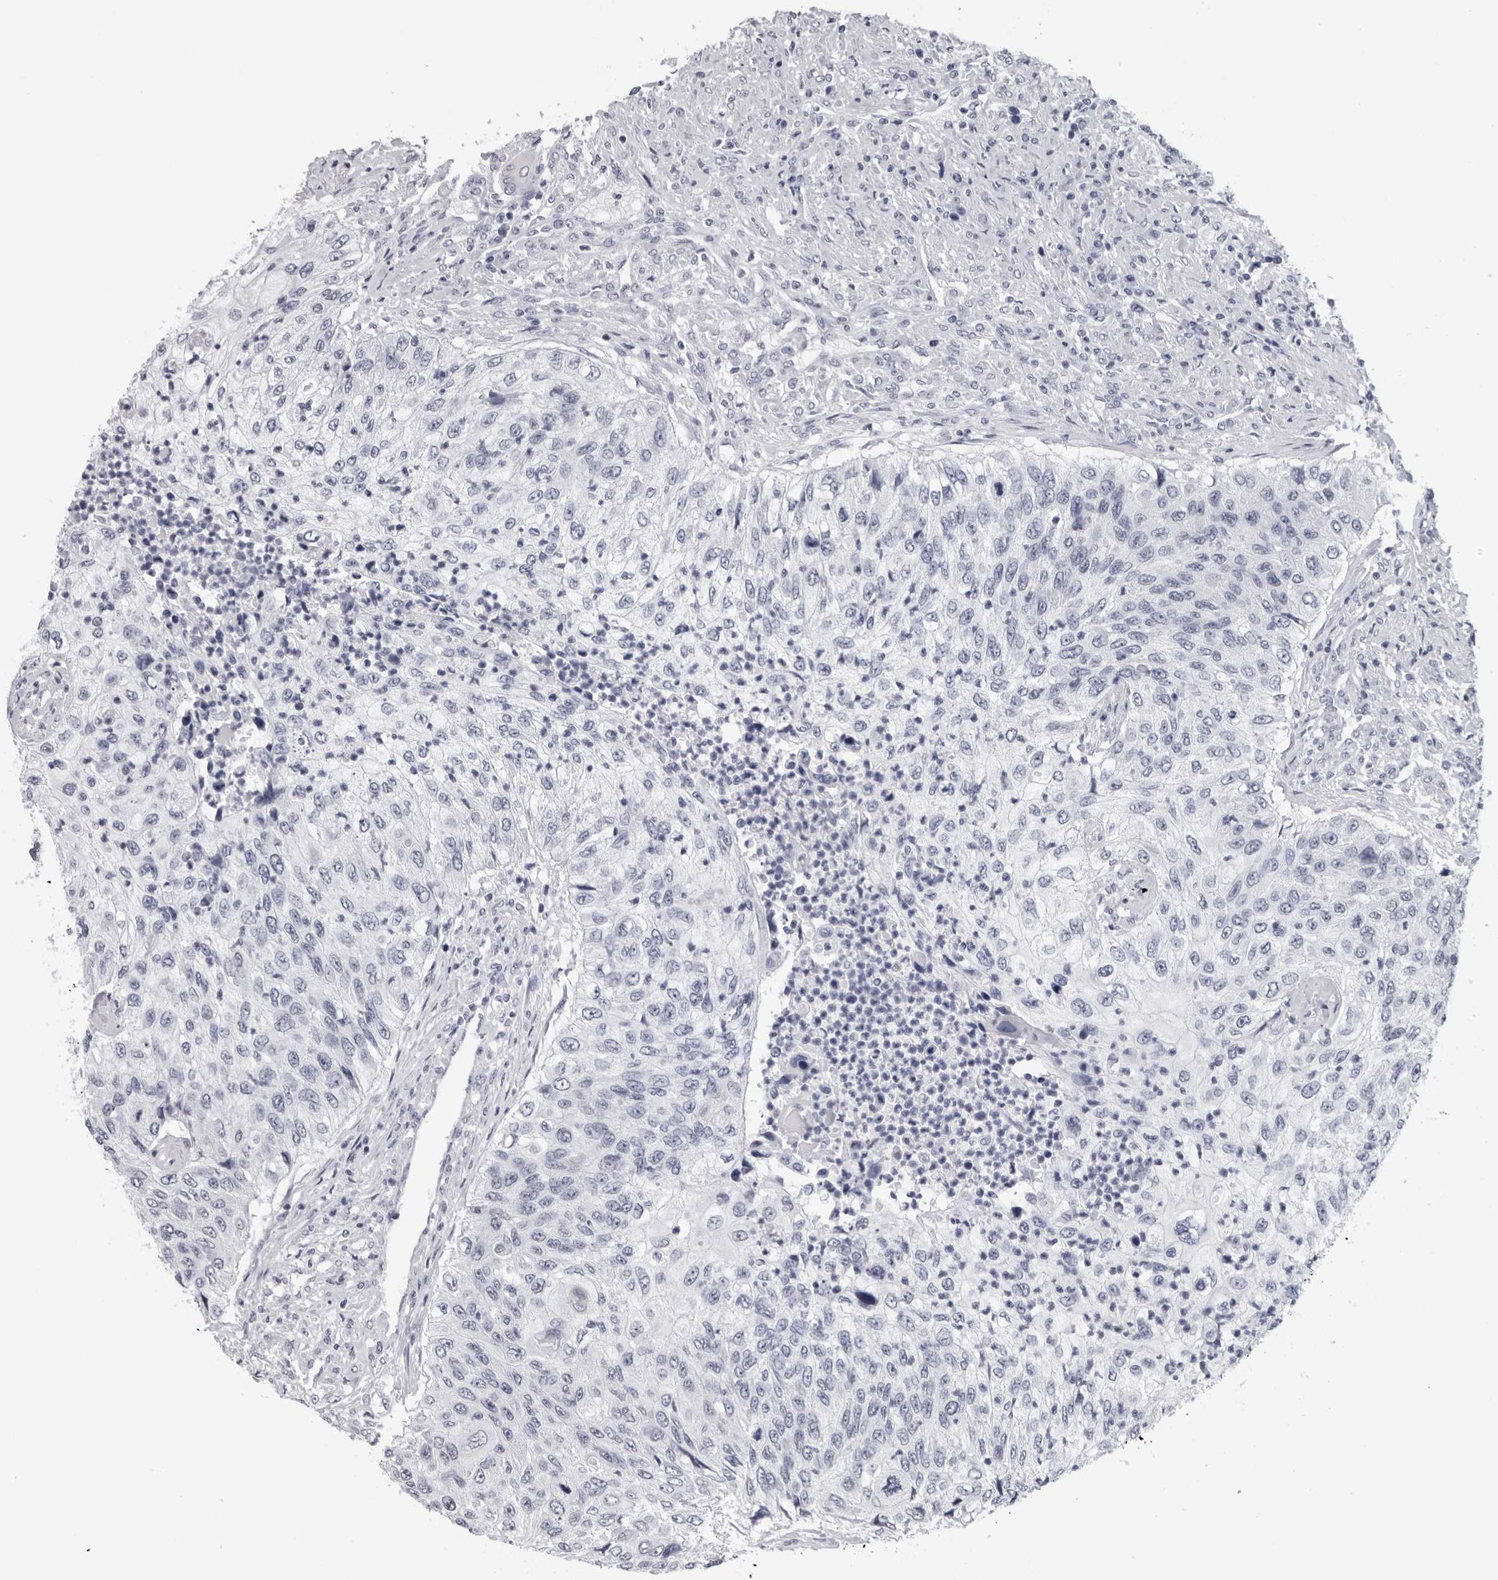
{"staining": {"intensity": "negative", "quantity": "none", "location": "none"}, "tissue": "urothelial cancer", "cell_type": "Tumor cells", "image_type": "cancer", "snomed": [{"axis": "morphology", "description": "Urothelial carcinoma, High grade"}, {"axis": "topography", "description": "Urinary bladder"}], "caption": "DAB (3,3'-diaminobenzidine) immunohistochemical staining of urothelial cancer reveals no significant expression in tumor cells.", "gene": "CPT2", "patient": {"sex": "female", "age": 60}}